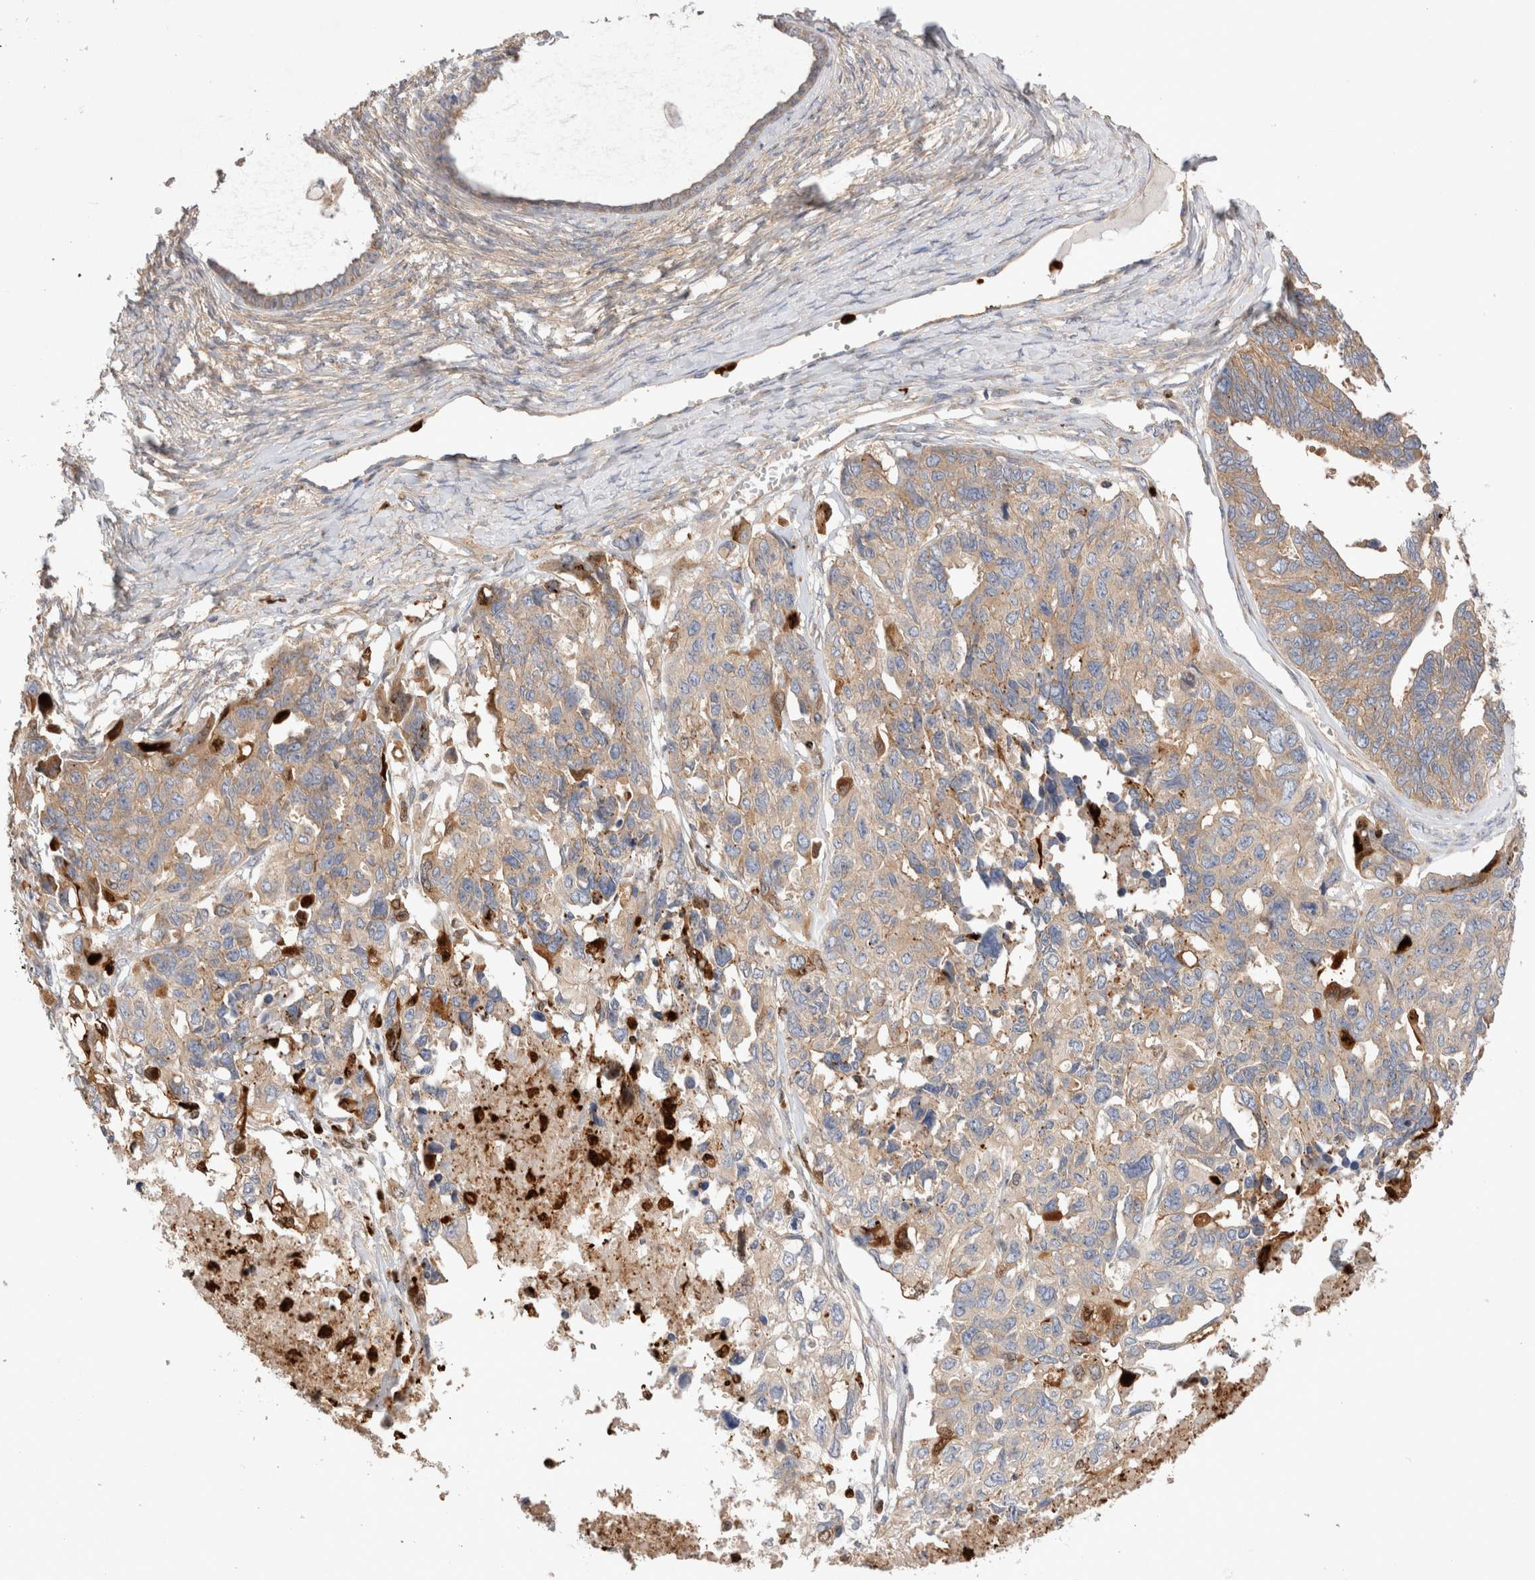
{"staining": {"intensity": "weak", "quantity": ">75%", "location": "cytoplasmic/membranous"}, "tissue": "ovarian cancer", "cell_type": "Tumor cells", "image_type": "cancer", "snomed": [{"axis": "morphology", "description": "Cystadenocarcinoma, serous, NOS"}, {"axis": "topography", "description": "Ovary"}], "caption": "Immunohistochemistry (DAB (3,3'-diaminobenzidine)) staining of ovarian serous cystadenocarcinoma reveals weak cytoplasmic/membranous protein staining in about >75% of tumor cells.", "gene": "NXT2", "patient": {"sex": "female", "age": 79}}